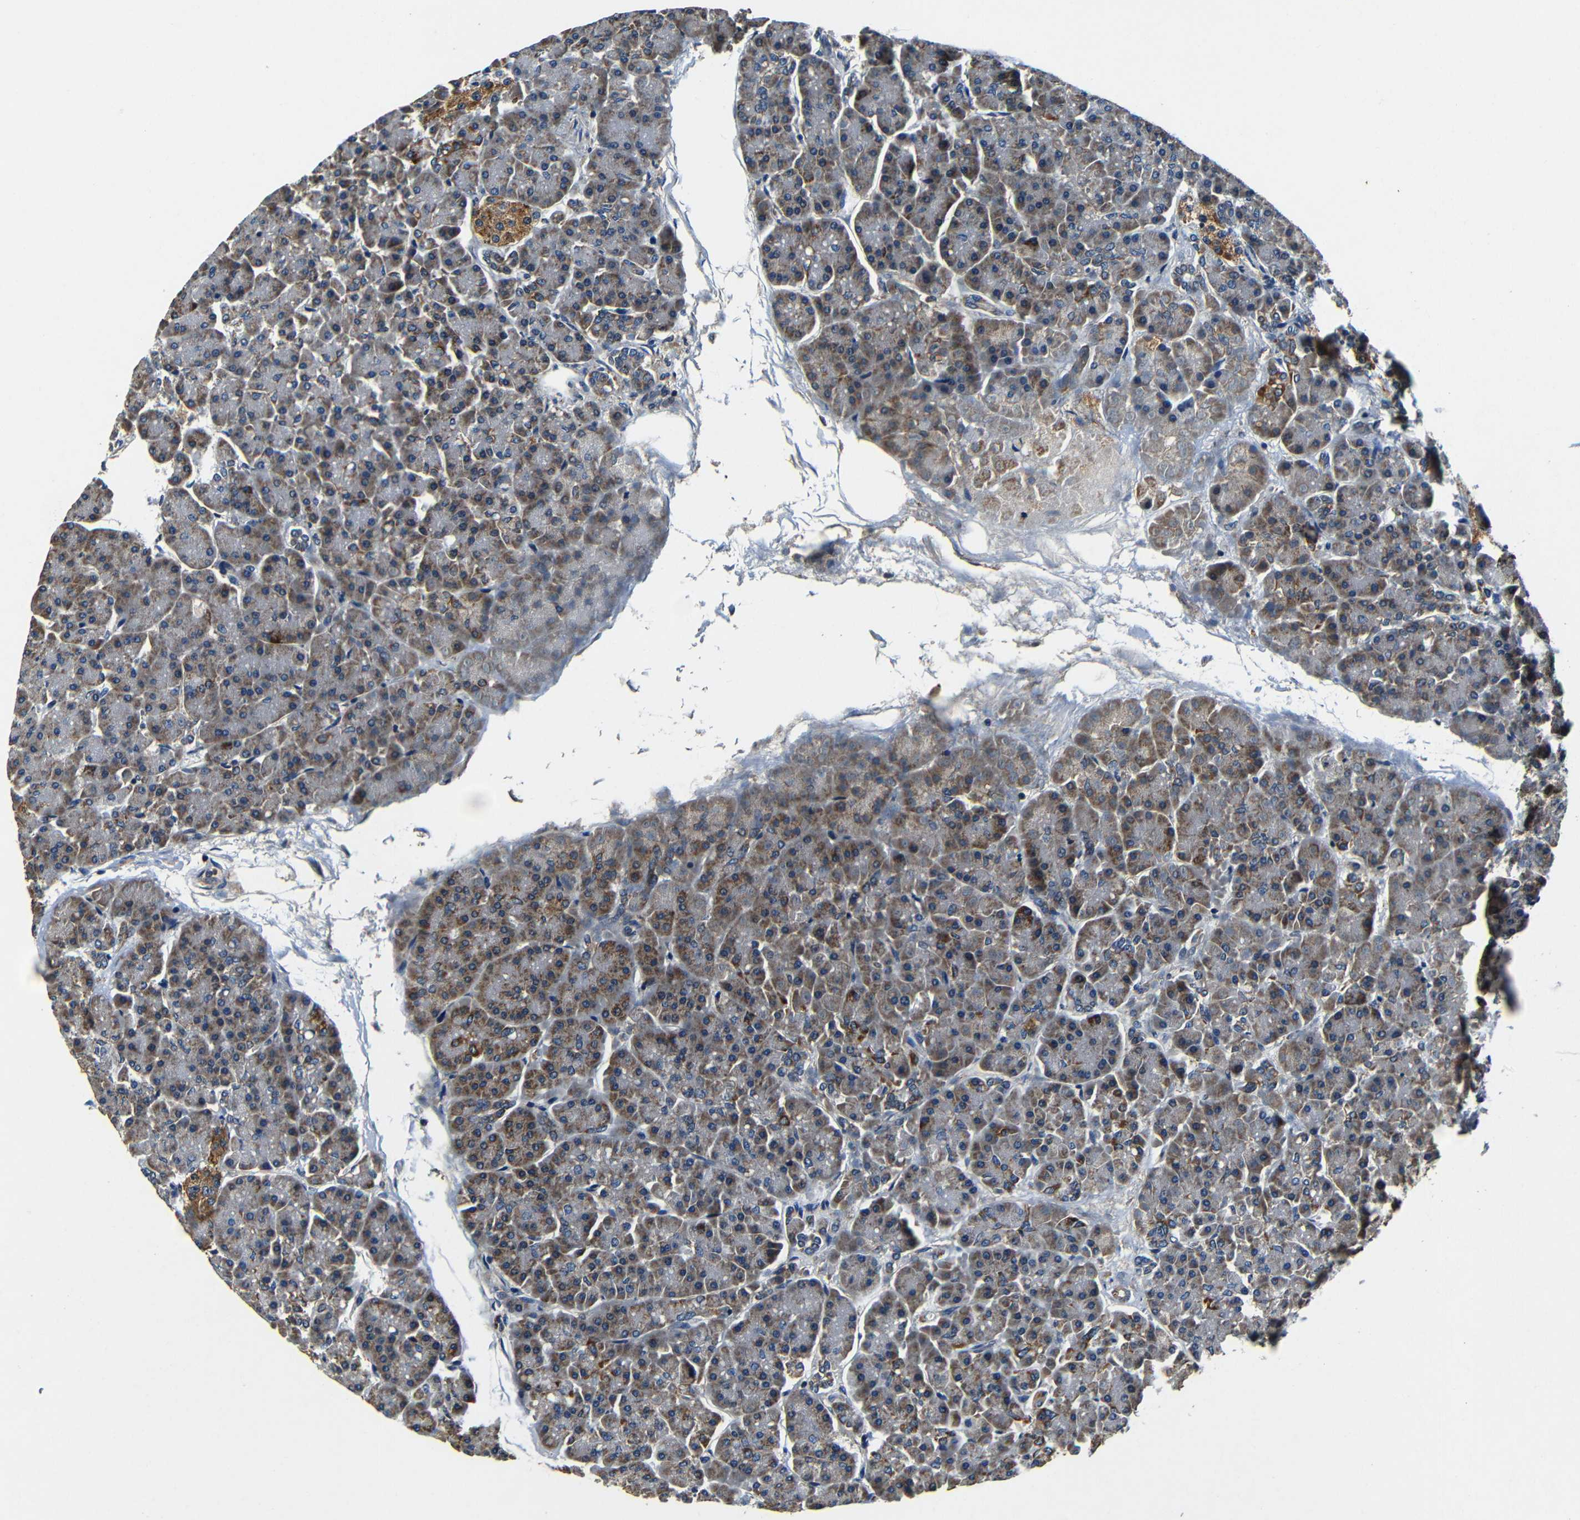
{"staining": {"intensity": "moderate", "quantity": ">75%", "location": "cytoplasmic/membranous"}, "tissue": "pancreas", "cell_type": "Exocrine glandular cells", "image_type": "normal", "snomed": [{"axis": "morphology", "description": "Normal tissue, NOS"}, {"axis": "topography", "description": "Pancreas"}], "caption": "IHC image of normal human pancreas stained for a protein (brown), which reveals medium levels of moderate cytoplasmic/membranous expression in about >75% of exocrine glandular cells.", "gene": "MTX1", "patient": {"sex": "female", "age": 70}}